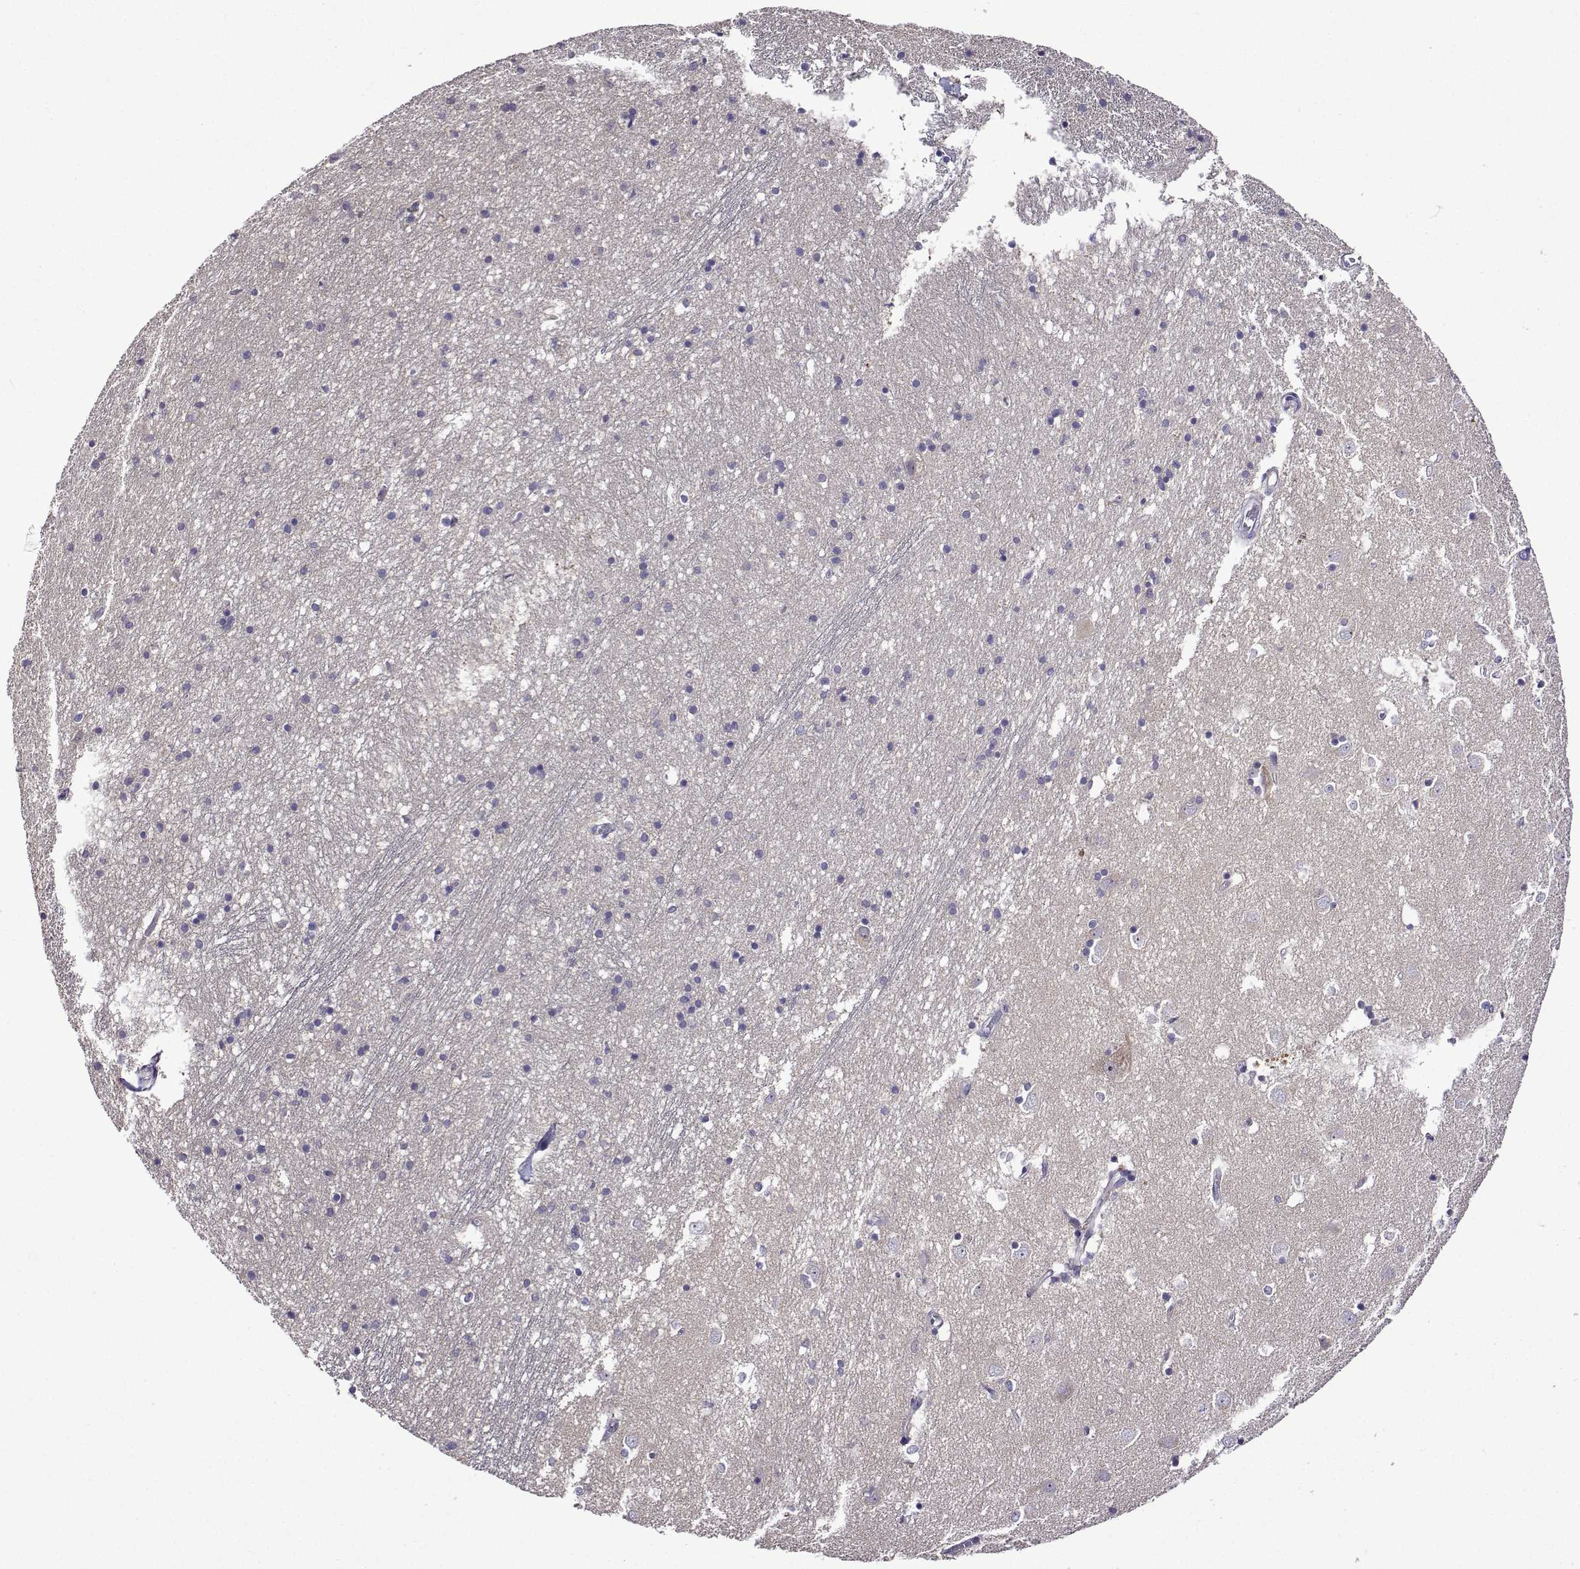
{"staining": {"intensity": "negative", "quantity": "none", "location": "none"}, "tissue": "caudate", "cell_type": "Glial cells", "image_type": "normal", "snomed": [{"axis": "morphology", "description": "Normal tissue, NOS"}, {"axis": "topography", "description": "Lateral ventricle wall"}], "caption": "Immunohistochemistry (IHC) micrograph of benign caudate: human caudate stained with DAB (3,3'-diaminobenzidine) displays no significant protein staining in glial cells. (Immunohistochemistry (IHC), brightfield microscopy, high magnification).", "gene": "SULT2A1", "patient": {"sex": "male", "age": 54}}